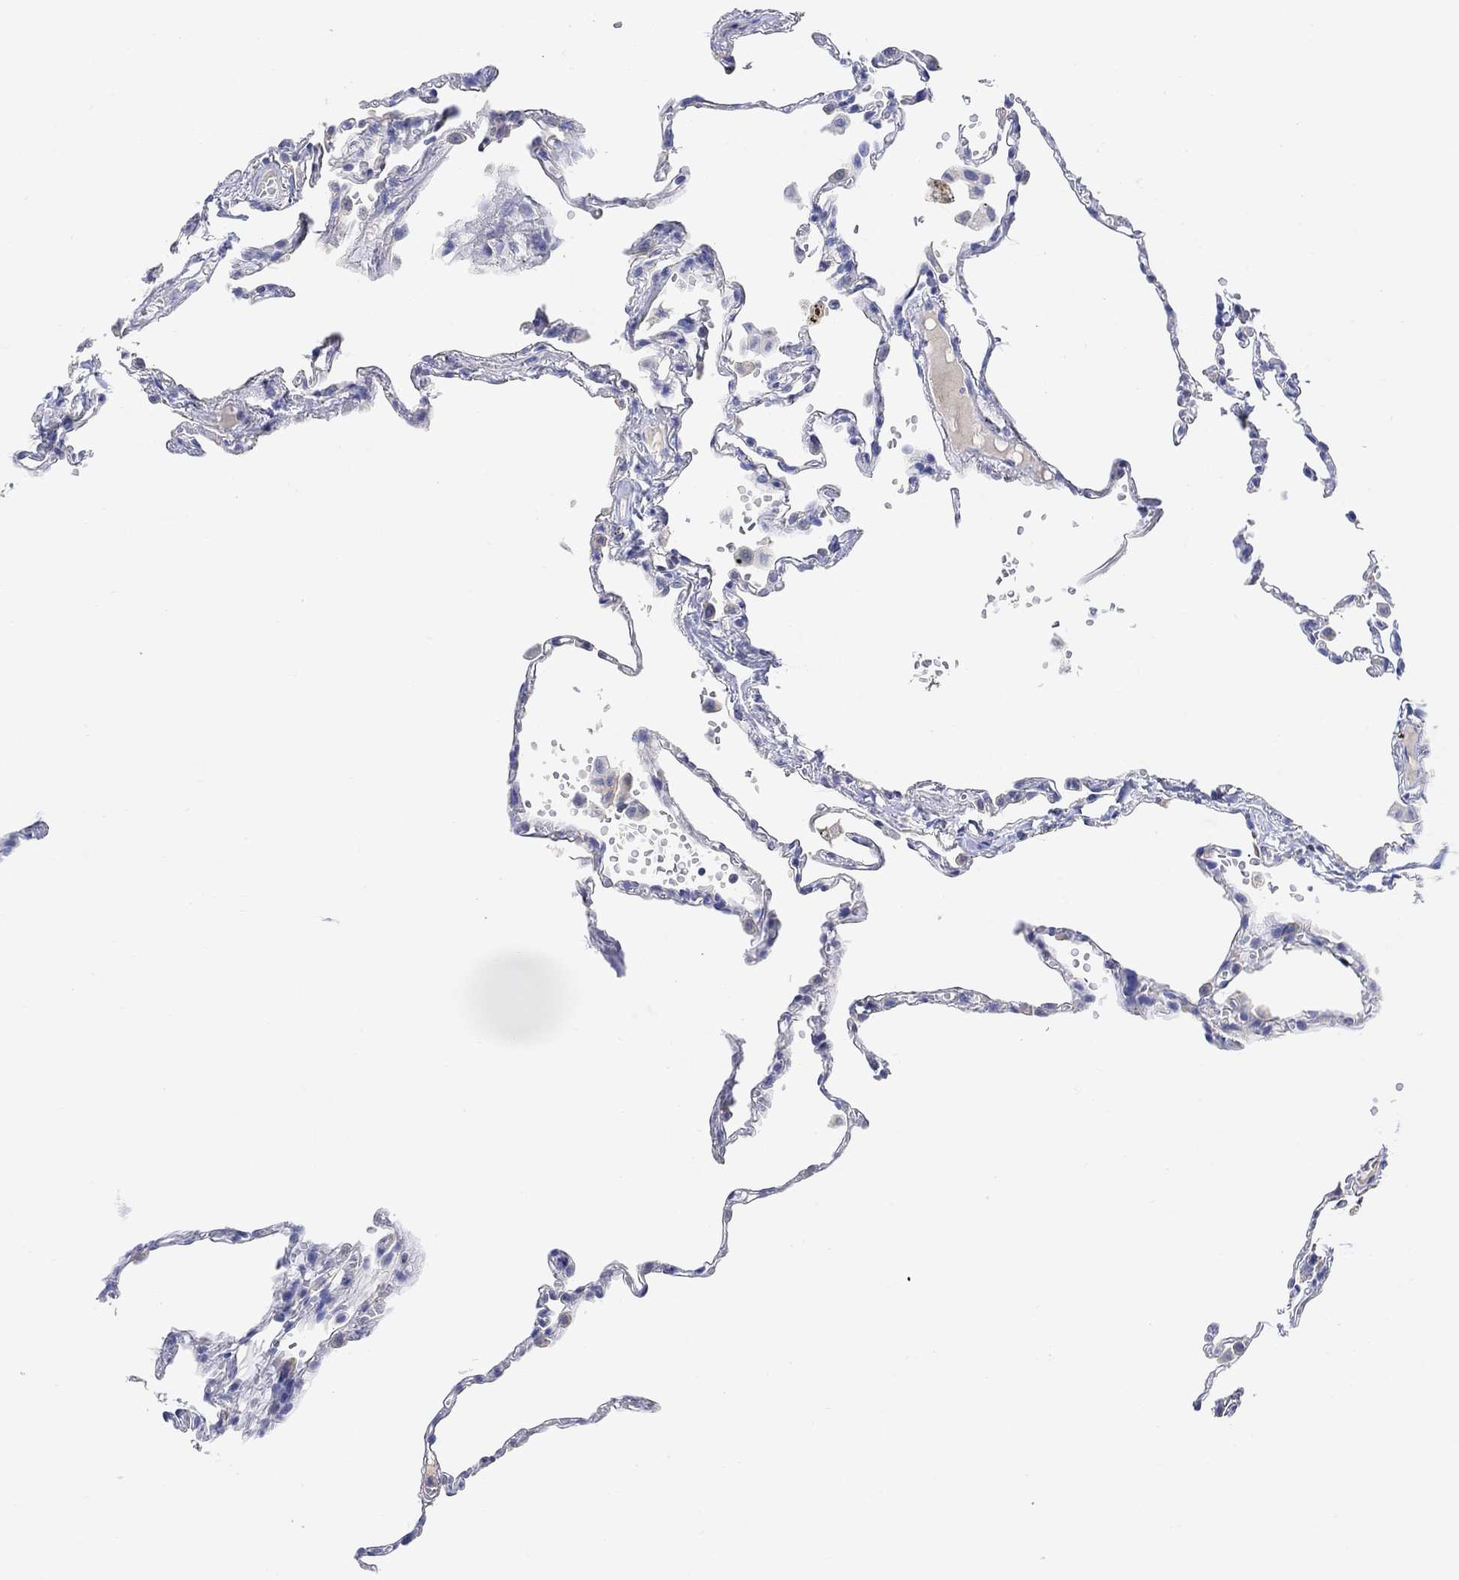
{"staining": {"intensity": "negative", "quantity": "none", "location": "none"}, "tissue": "lung", "cell_type": "Alveolar cells", "image_type": "normal", "snomed": [{"axis": "morphology", "description": "Normal tissue, NOS"}, {"axis": "topography", "description": "Lung"}], "caption": "Immunohistochemical staining of benign human lung reveals no significant positivity in alveolar cells.", "gene": "TYR", "patient": {"sex": "male", "age": 78}}